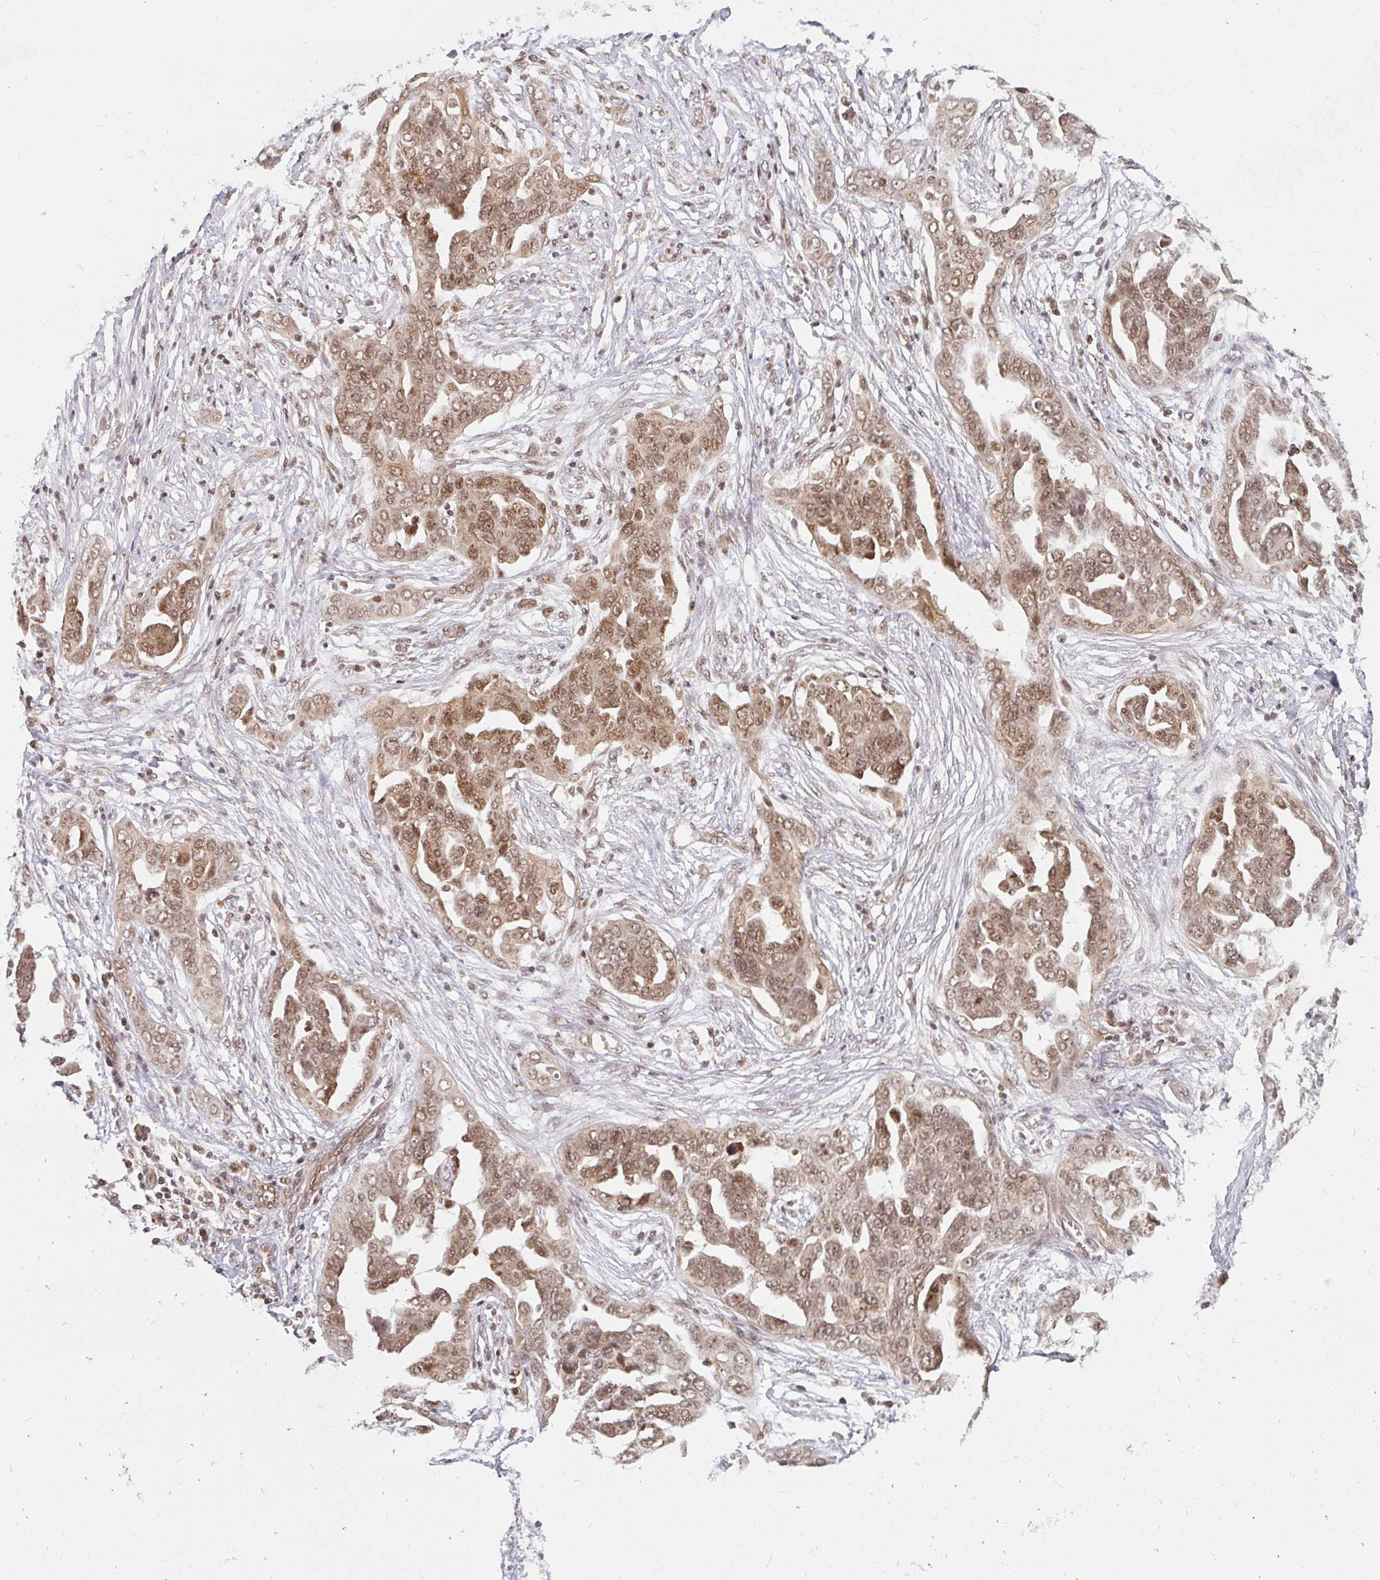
{"staining": {"intensity": "moderate", "quantity": ">75%", "location": "cytoplasmic/membranous,nuclear"}, "tissue": "ovarian cancer", "cell_type": "Tumor cells", "image_type": "cancer", "snomed": [{"axis": "morphology", "description": "Cystadenocarcinoma, serous, NOS"}, {"axis": "topography", "description": "Ovary"}], "caption": "DAB (3,3'-diaminobenzidine) immunohistochemical staining of ovarian cancer (serous cystadenocarcinoma) reveals moderate cytoplasmic/membranous and nuclear protein positivity in about >75% of tumor cells.", "gene": "GTF3C6", "patient": {"sex": "female", "age": 59}}